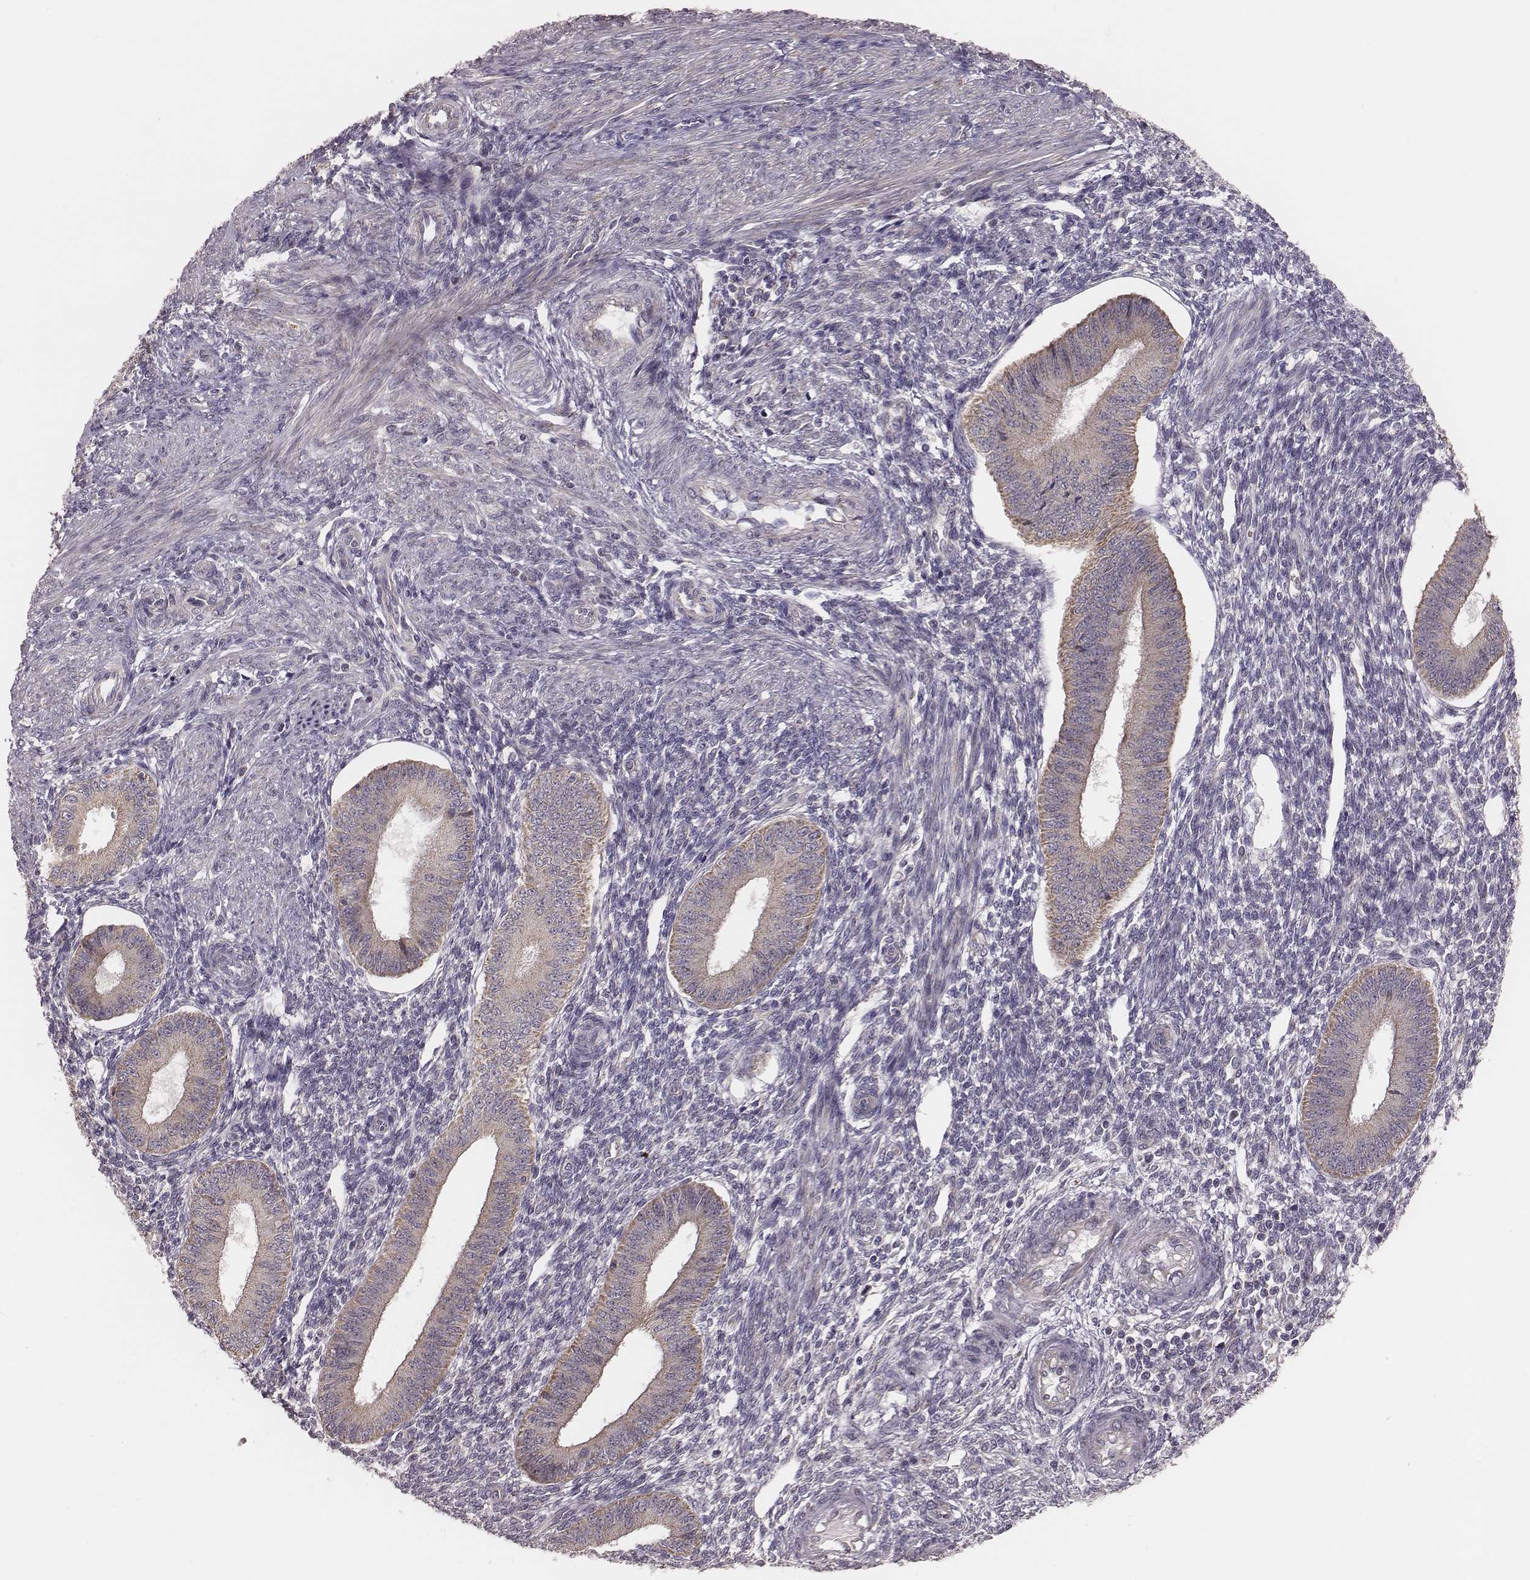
{"staining": {"intensity": "negative", "quantity": "none", "location": "none"}, "tissue": "endometrium", "cell_type": "Cells in endometrial stroma", "image_type": "normal", "snomed": [{"axis": "morphology", "description": "Normal tissue, NOS"}, {"axis": "topography", "description": "Endometrium"}], "caption": "The IHC image has no significant expression in cells in endometrial stroma of endometrium. (Brightfield microscopy of DAB (3,3'-diaminobenzidine) immunohistochemistry at high magnification).", "gene": "HAVCR1", "patient": {"sex": "female", "age": 39}}